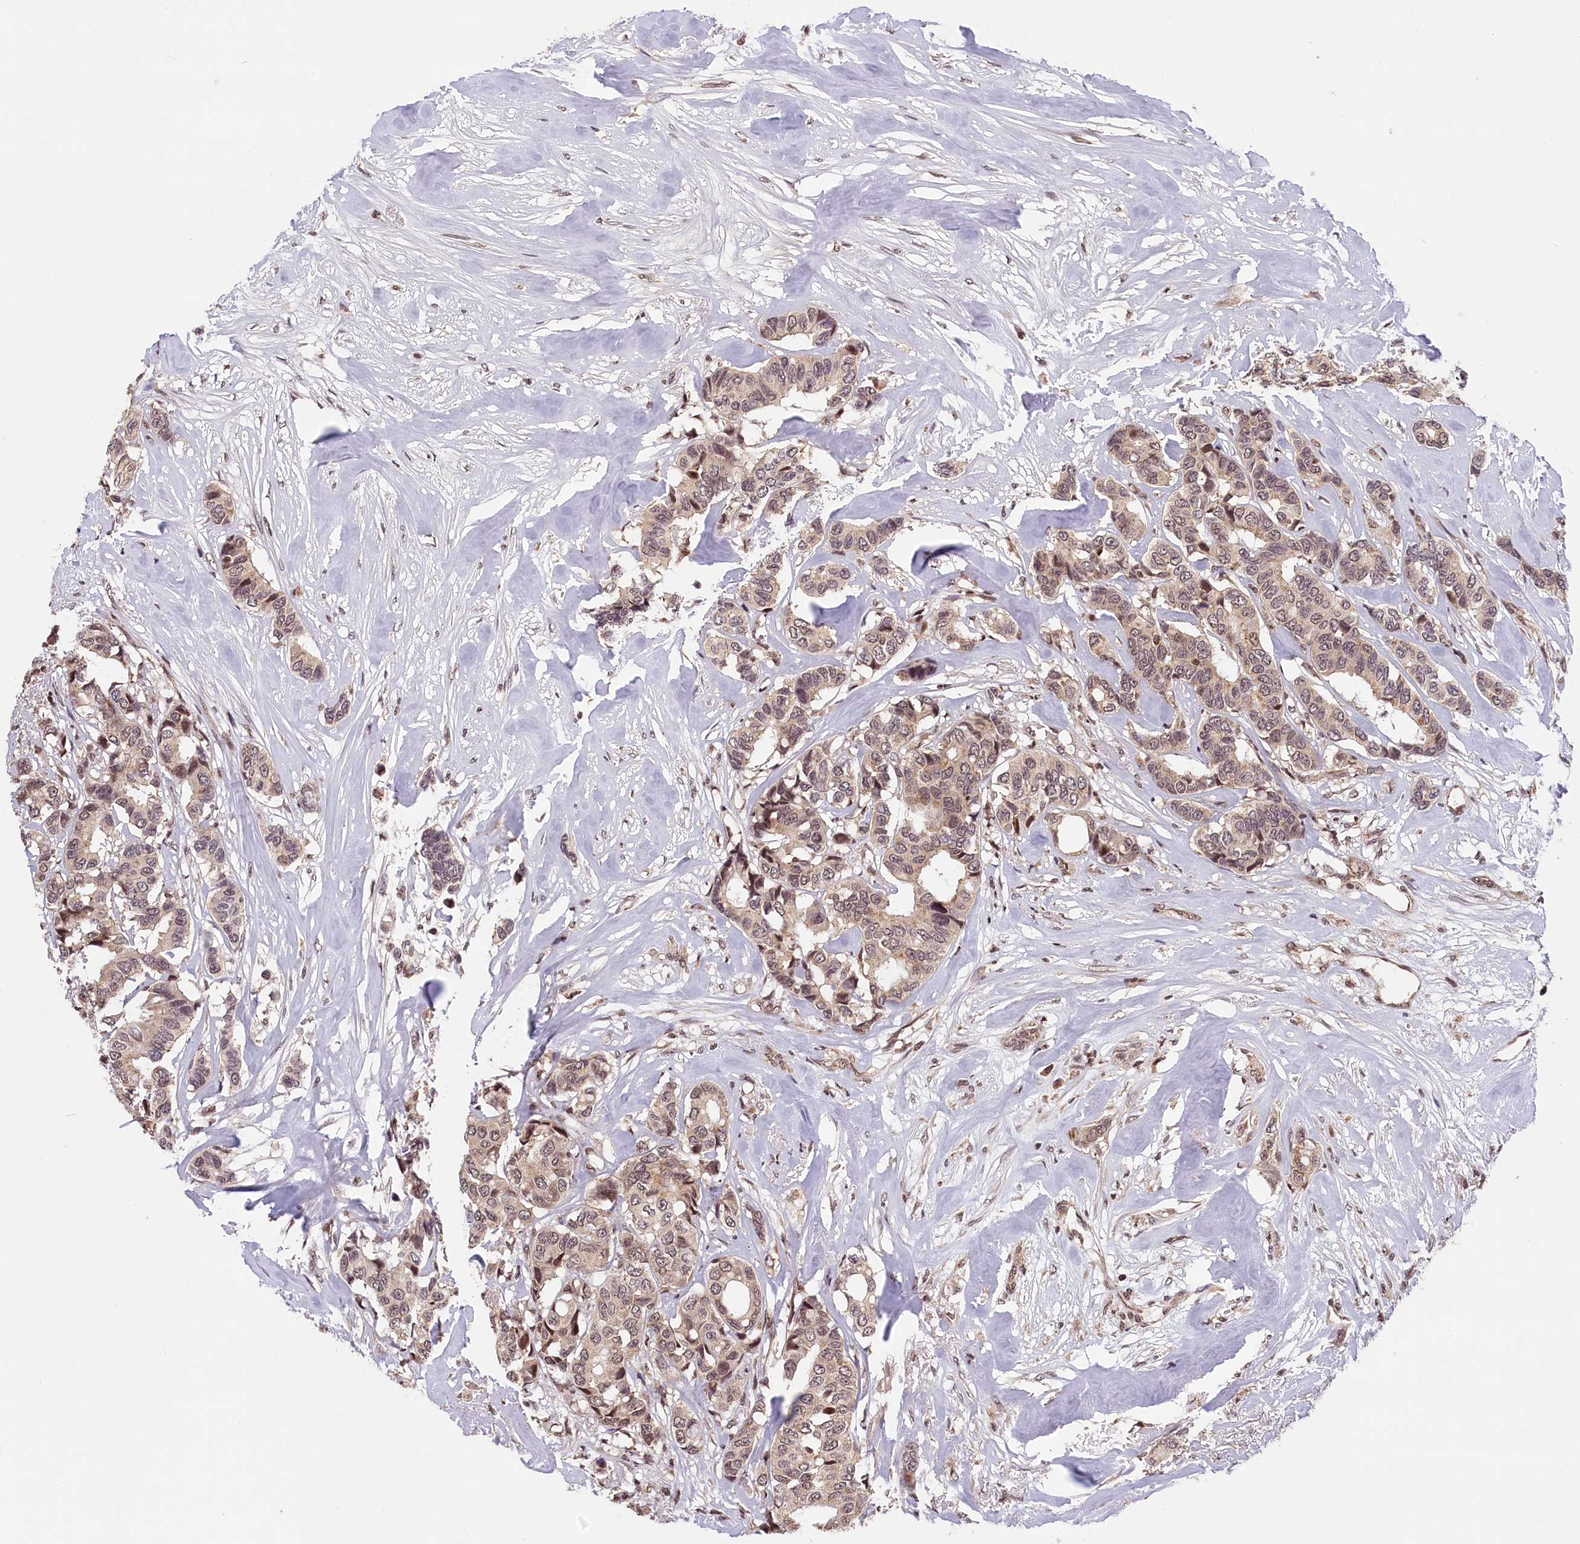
{"staining": {"intensity": "weak", "quantity": ">75%", "location": "cytoplasmic/membranous,nuclear"}, "tissue": "breast cancer", "cell_type": "Tumor cells", "image_type": "cancer", "snomed": [{"axis": "morphology", "description": "Duct carcinoma"}, {"axis": "topography", "description": "Breast"}], "caption": "Protein expression analysis of breast cancer (infiltrating ductal carcinoma) displays weak cytoplasmic/membranous and nuclear positivity in about >75% of tumor cells.", "gene": "KCNK6", "patient": {"sex": "female", "age": 87}}